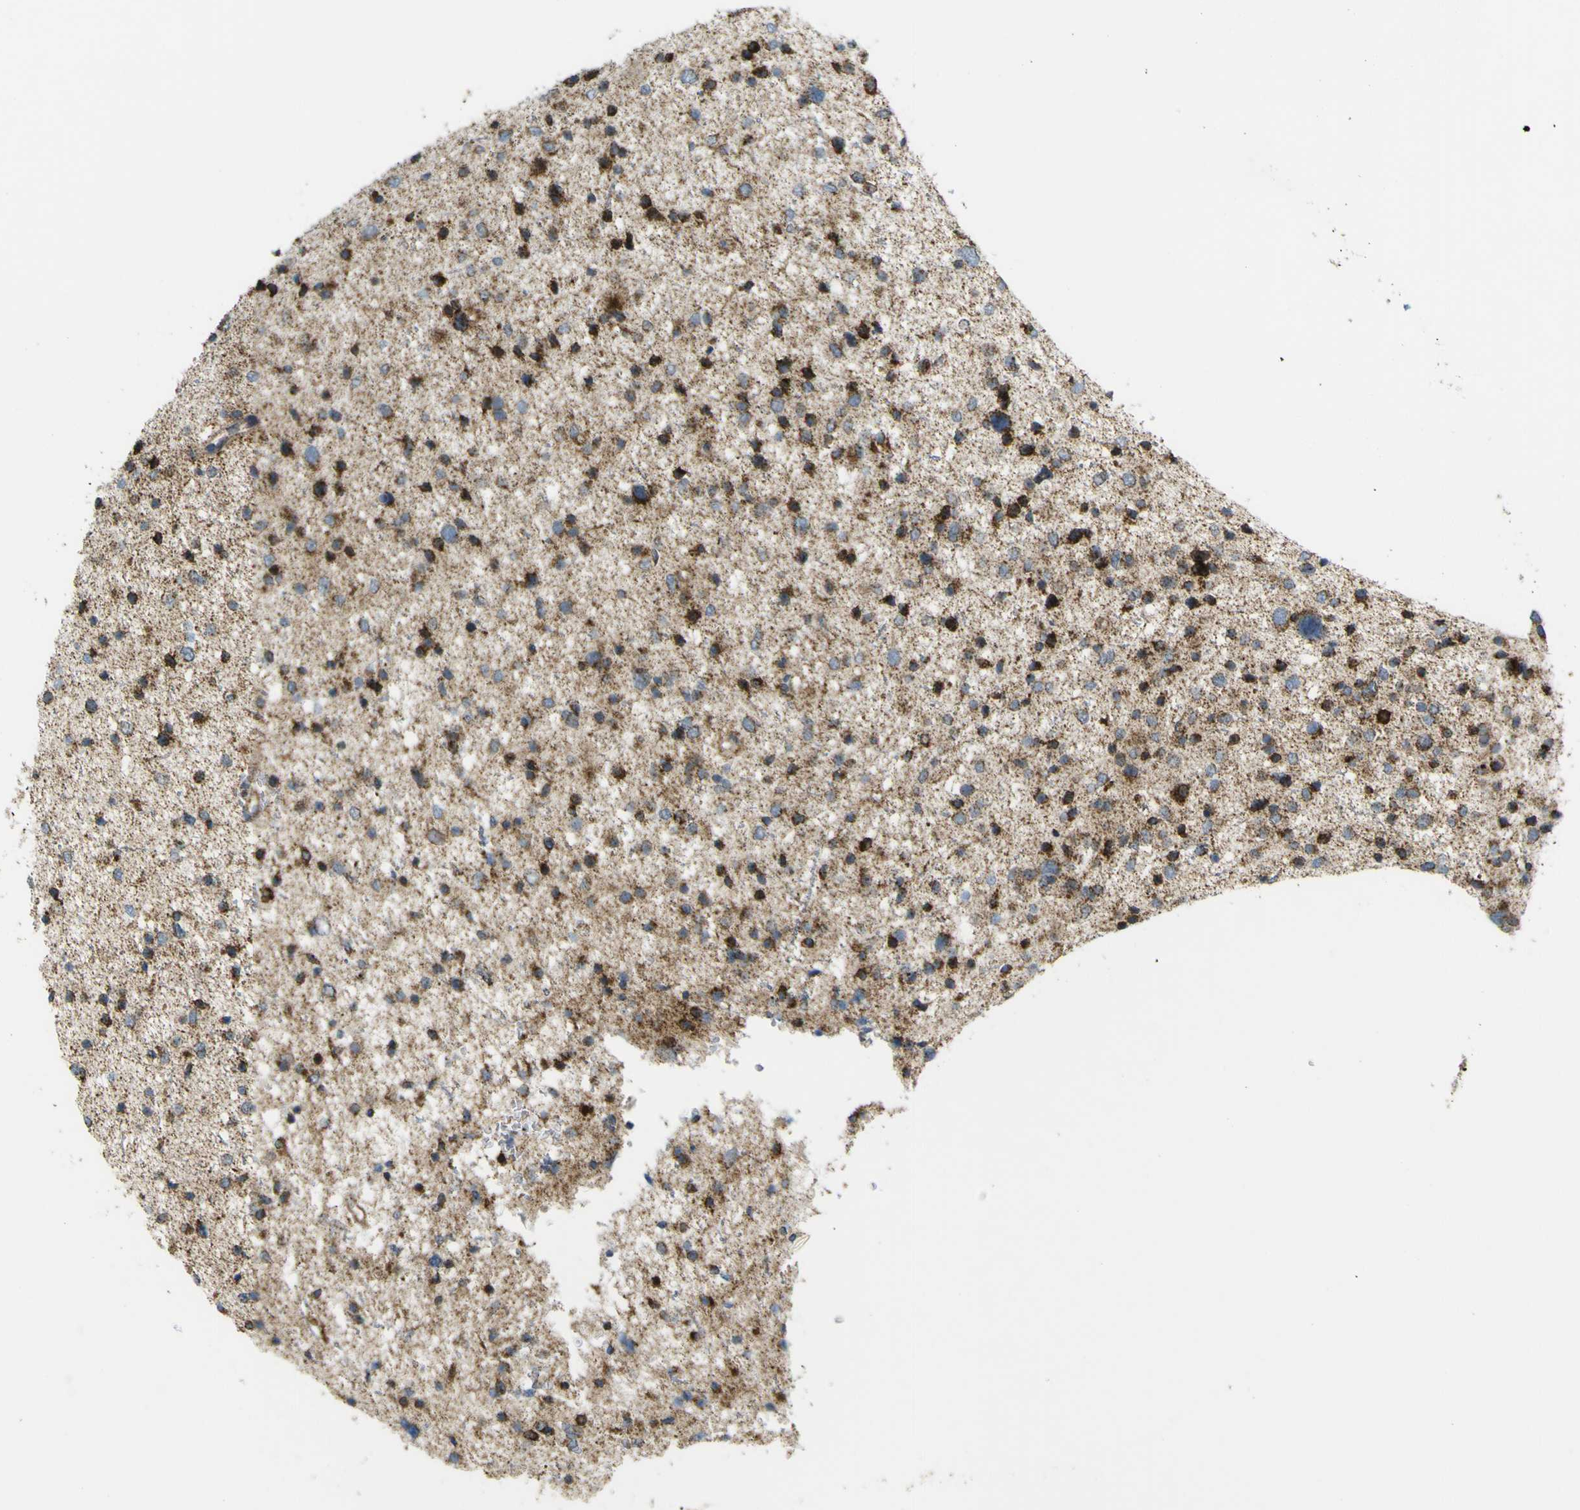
{"staining": {"intensity": "moderate", "quantity": ">75%", "location": "cytoplasmic/membranous"}, "tissue": "glioma", "cell_type": "Tumor cells", "image_type": "cancer", "snomed": [{"axis": "morphology", "description": "Glioma, malignant, Low grade"}, {"axis": "topography", "description": "Brain"}], "caption": "This is a micrograph of immunohistochemistry (IHC) staining of low-grade glioma (malignant), which shows moderate staining in the cytoplasmic/membranous of tumor cells.", "gene": "ACBD5", "patient": {"sex": "female", "age": 37}}